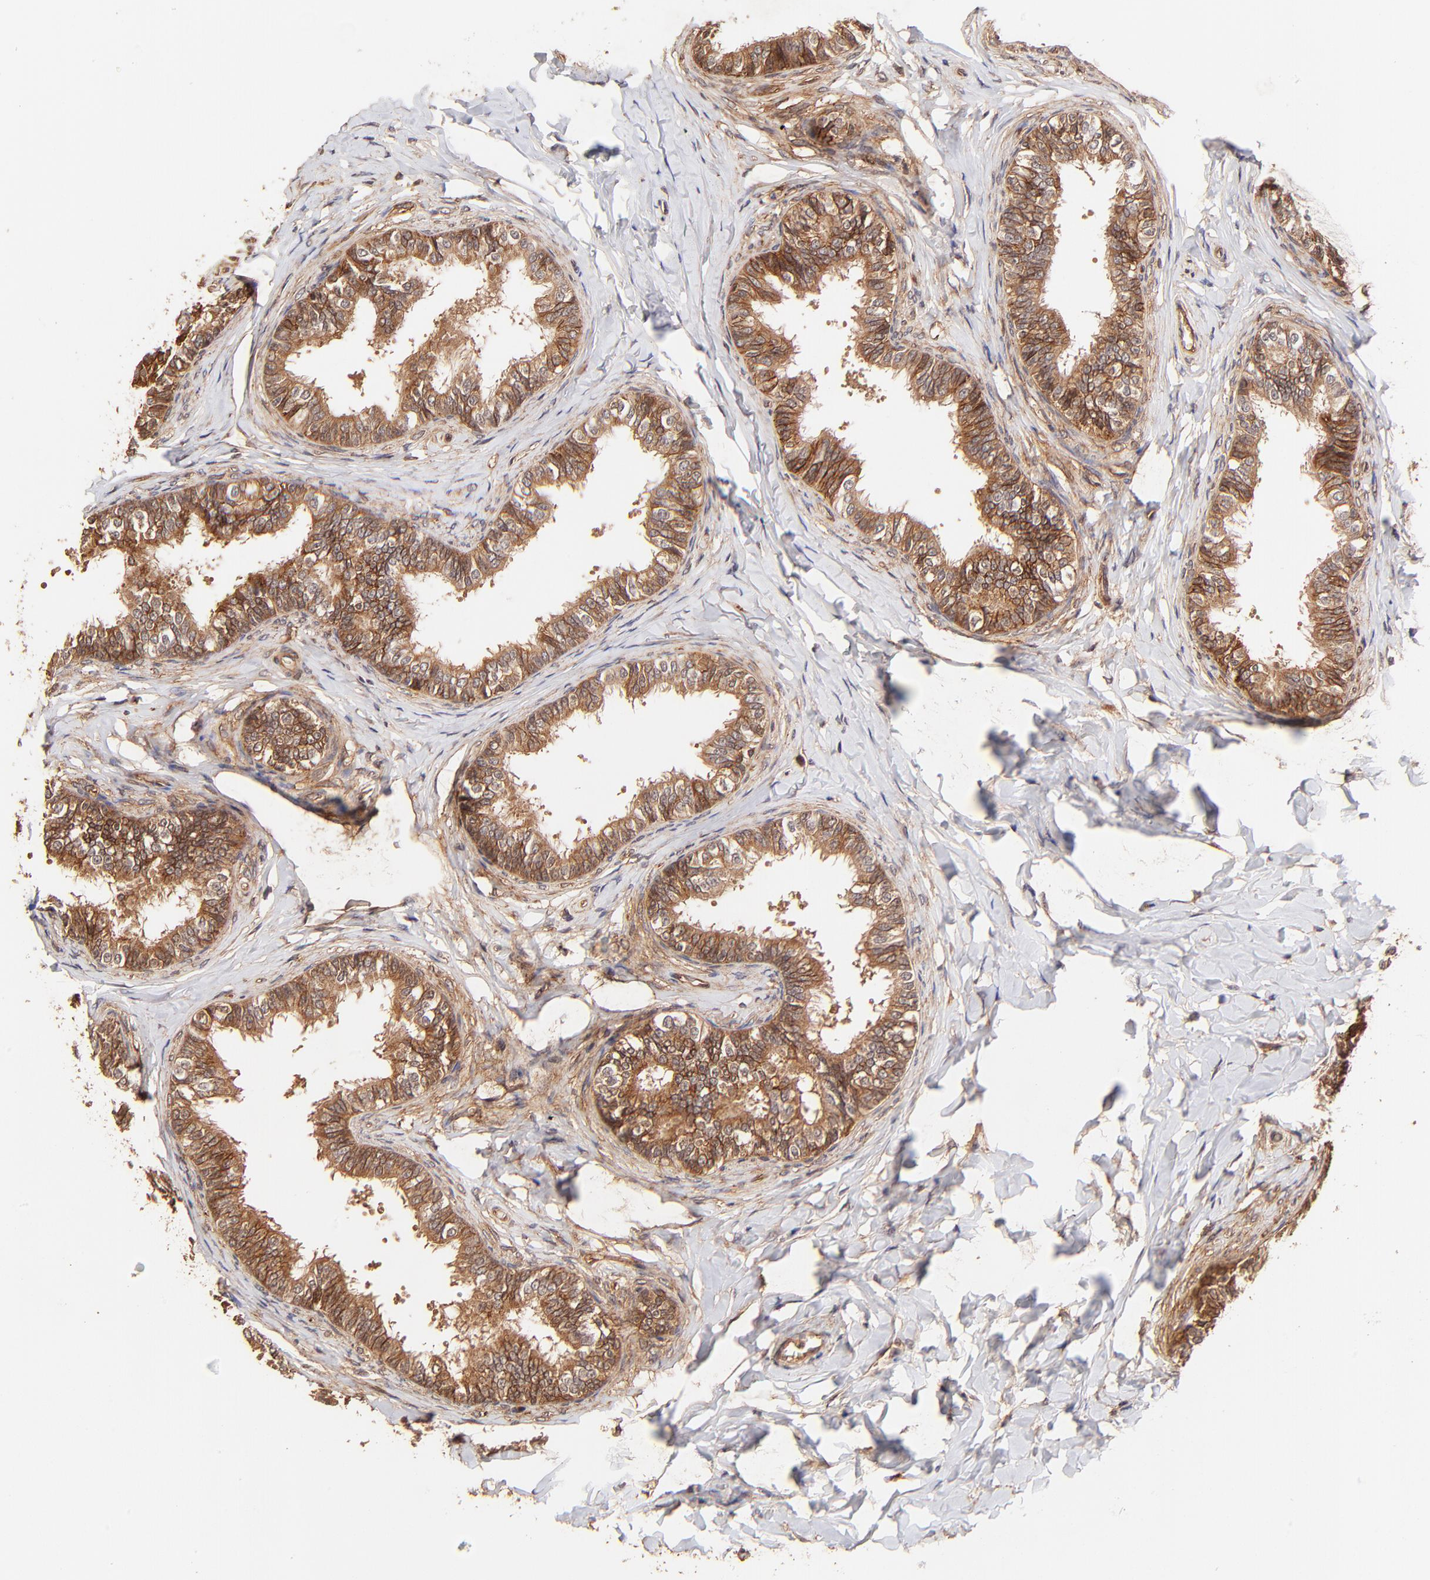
{"staining": {"intensity": "strong", "quantity": ">75%", "location": "cytoplasmic/membranous"}, "tissue": "epididymis", "cell_type": "Glandular cells", "image_type": "normal", "snomed": [{"axis": "morphology", "description": "Normal tissue, NOS"}, {"axis": "topography", "description": "Epididymis"}], "caption": "Human epididymis stained with a brown dye demonstrates strong cytoplasmic/membranous positive positivity in about >75% of glandular cells.", "gene": "ITGB1", "patient": {"sex": "male", "age": 26}}